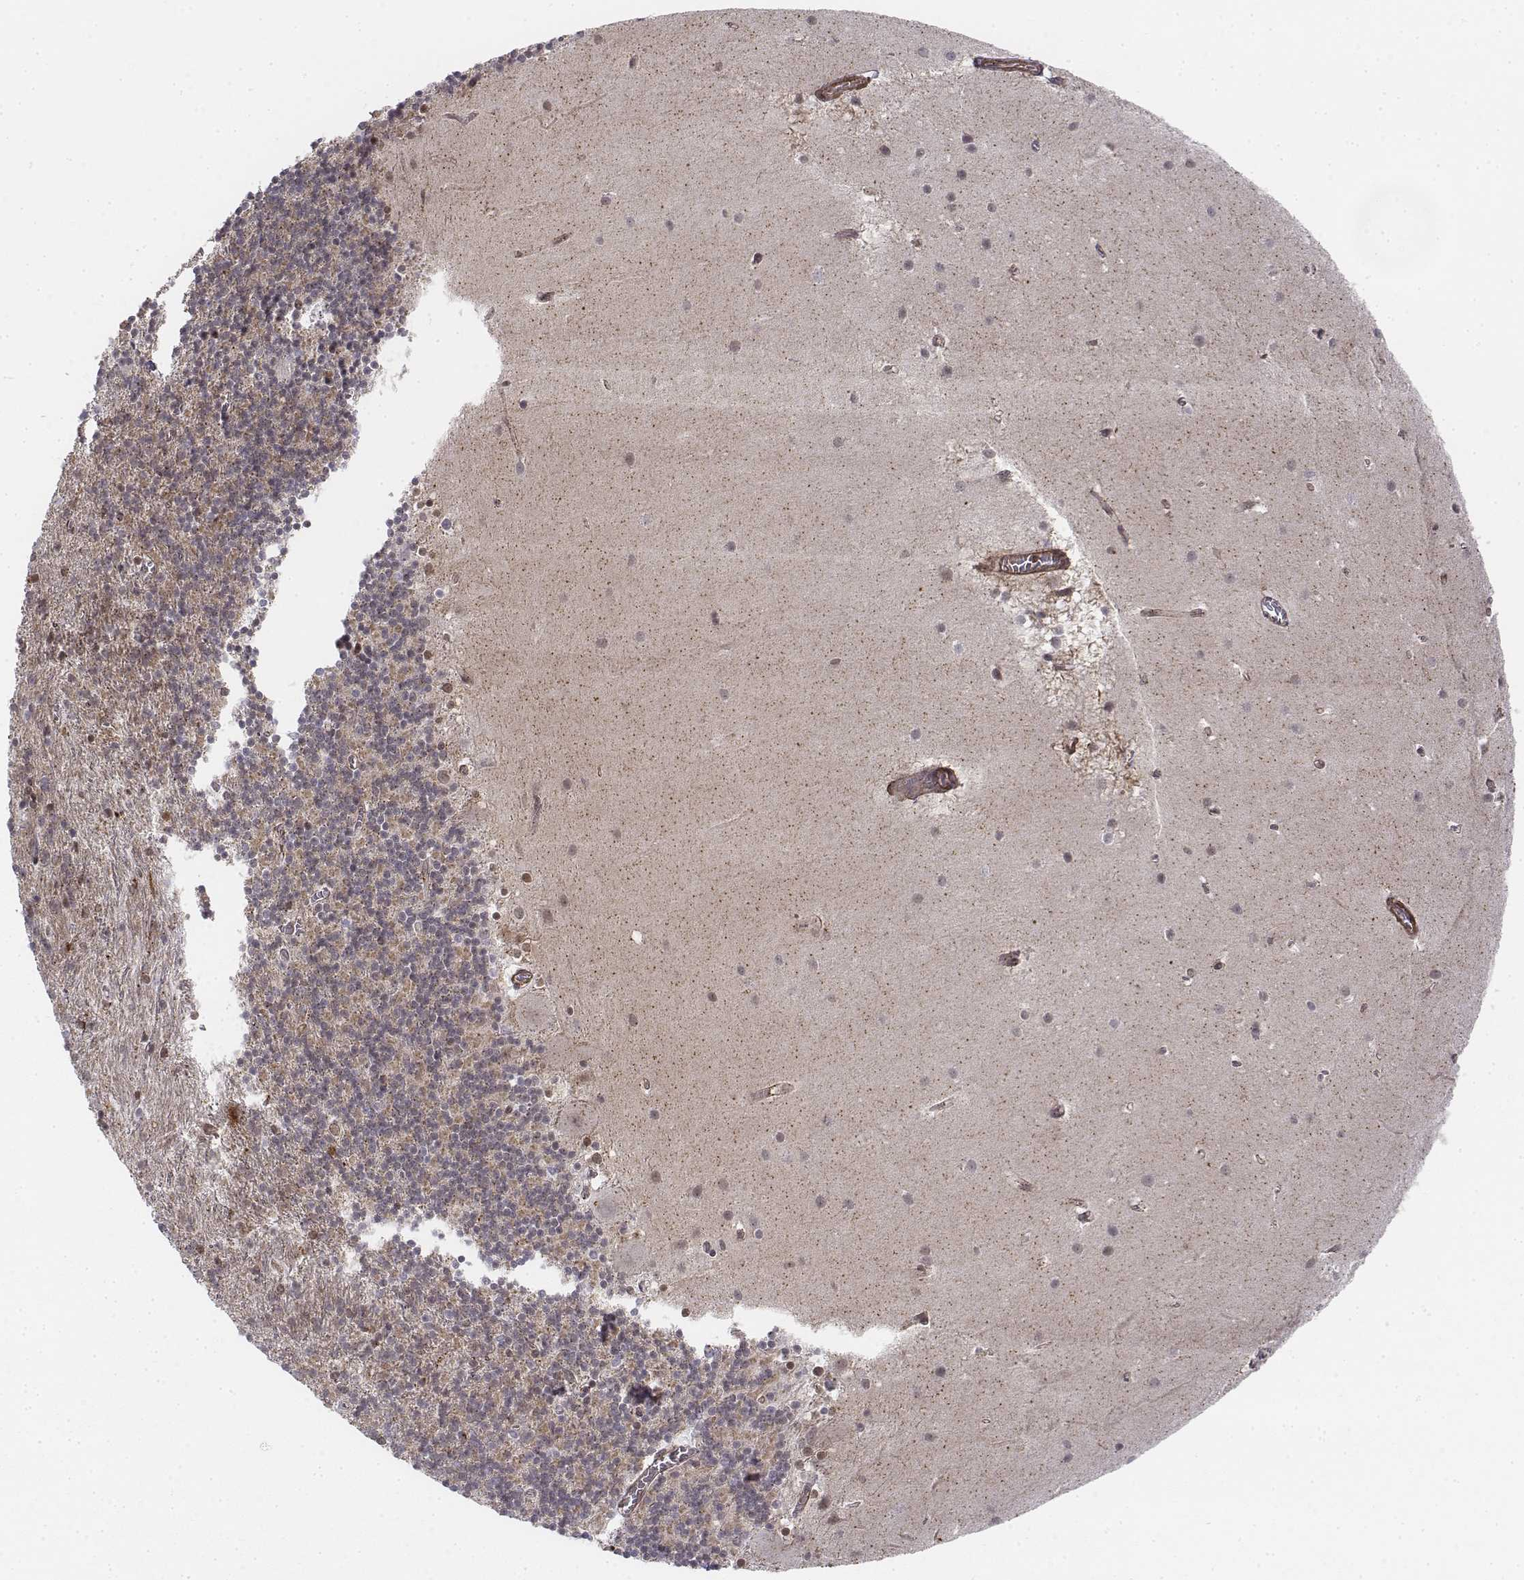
{"staining": {"intensity": "negative", "quantity": "none", "location": "none"}, "tissue": "cerebellum", "cell_type": "Cells in granular layer", "image_type": "normal", "snomed": [{"axis": "morphology", "description": "Normal tissue, NOS"}, {"axis": "topography", "description": "Cerebellum"}], "caption": "IHC of normal cerebellum demonstrates no positivity in cells in granular layer. The staining was performed using DAB (3,3'-diaminobenzidine) to visualize the protein expression in brown, while the nuclei were stained in blue with hematoxylin (Magnification: 20x).", "gene": "ZFYVE19", "patient": {"sex": "male", "age": 70}}